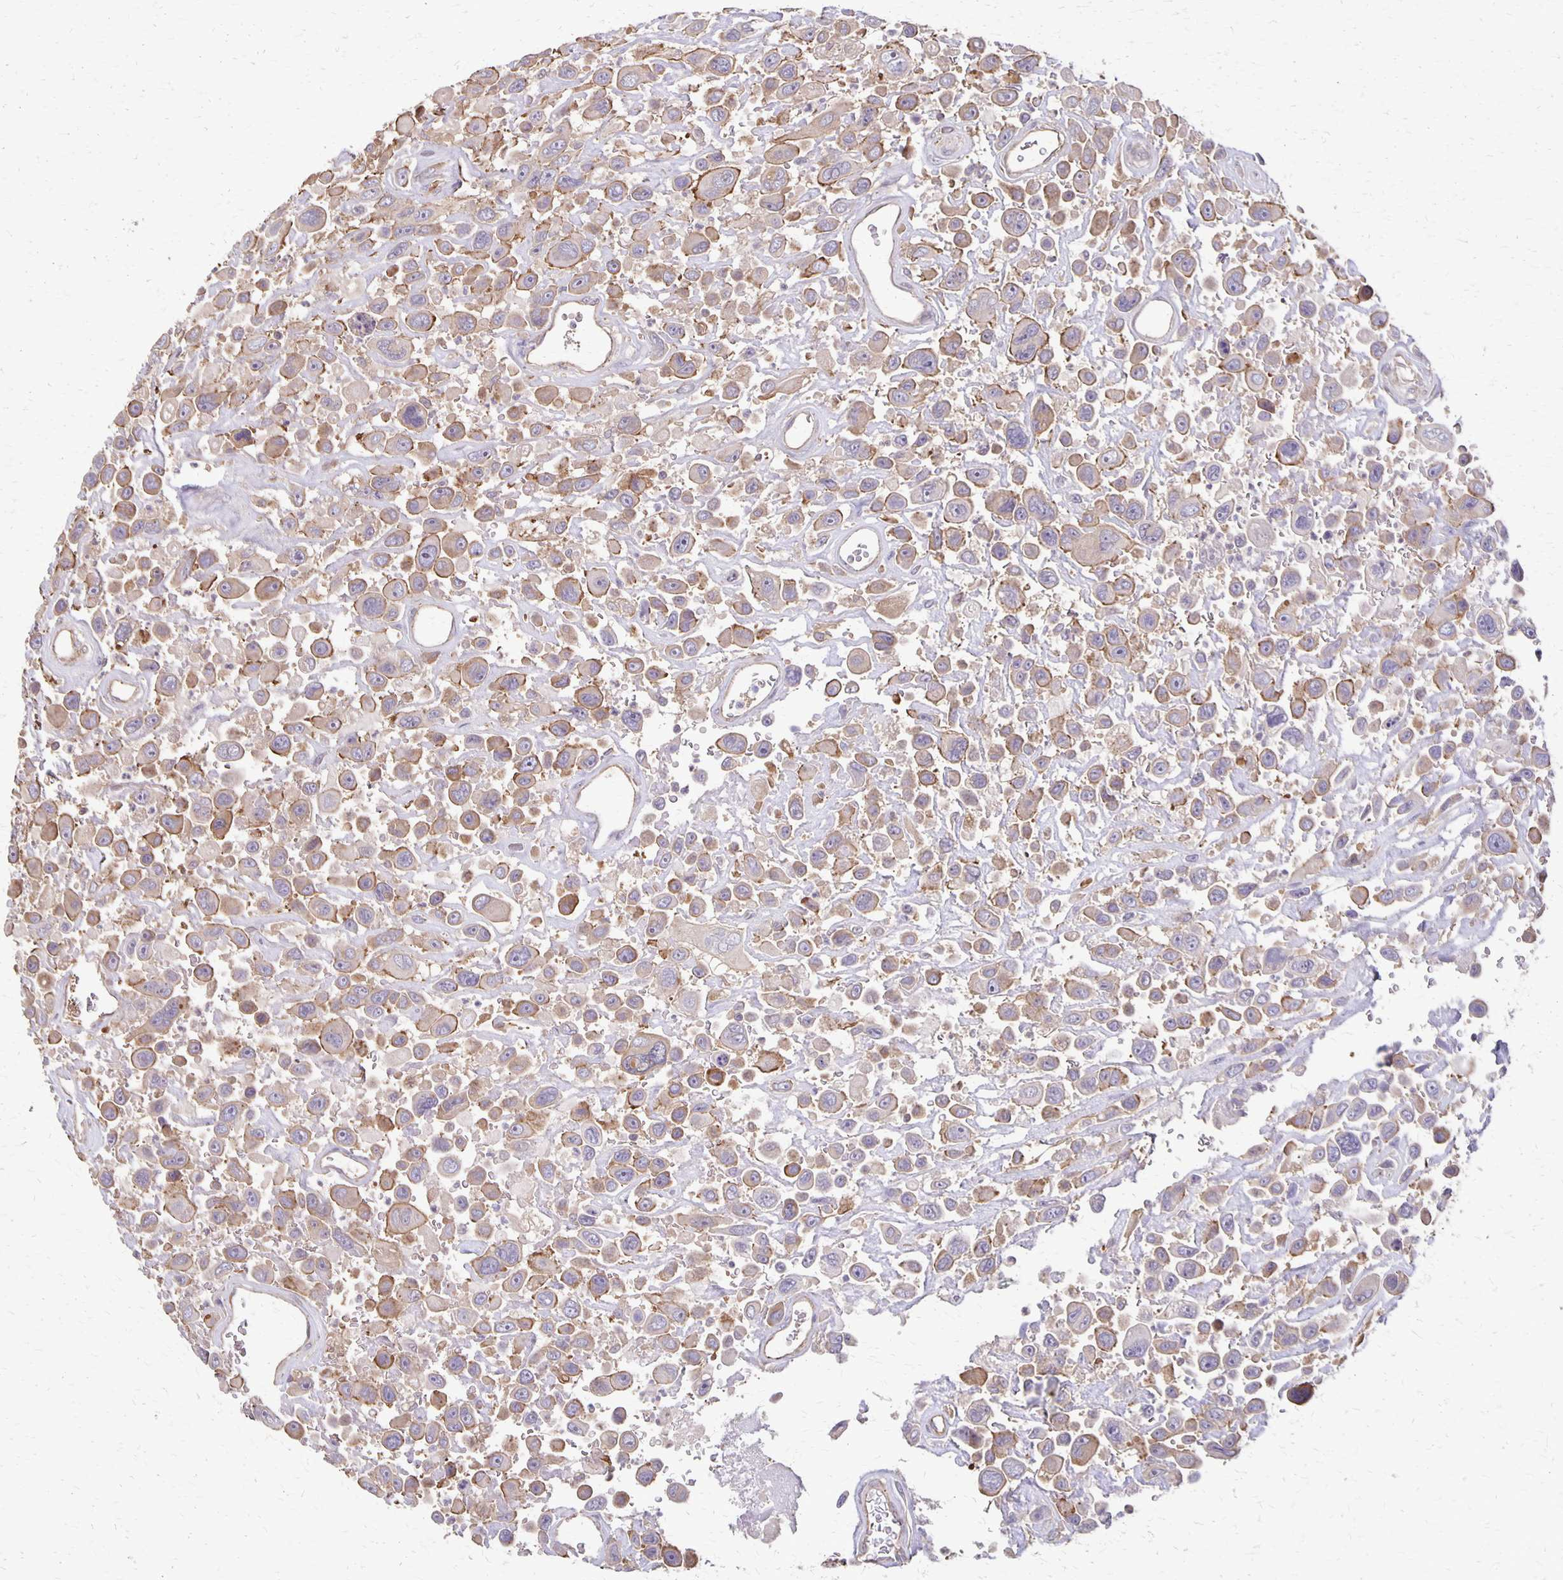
{"staining": {"intensity": "weak", "quantity": ">75%", "location": "cytoplasmic/membranous"}, "tissue": "urothelial cancer", "cell_type": "Tumor cells", "image_type": "cancer", "snomed": [{"axis": "morphology", "description": "Urothelial carcinoma, High grade"}, {"axis": "topography", "description": "Urinary bladder"}], "caption": "Urothelial cancer stained with a protein marker displays weak staining in tumor cells.", "gene": "PROM2", "patient": {"sex": "male", "age": 53}}